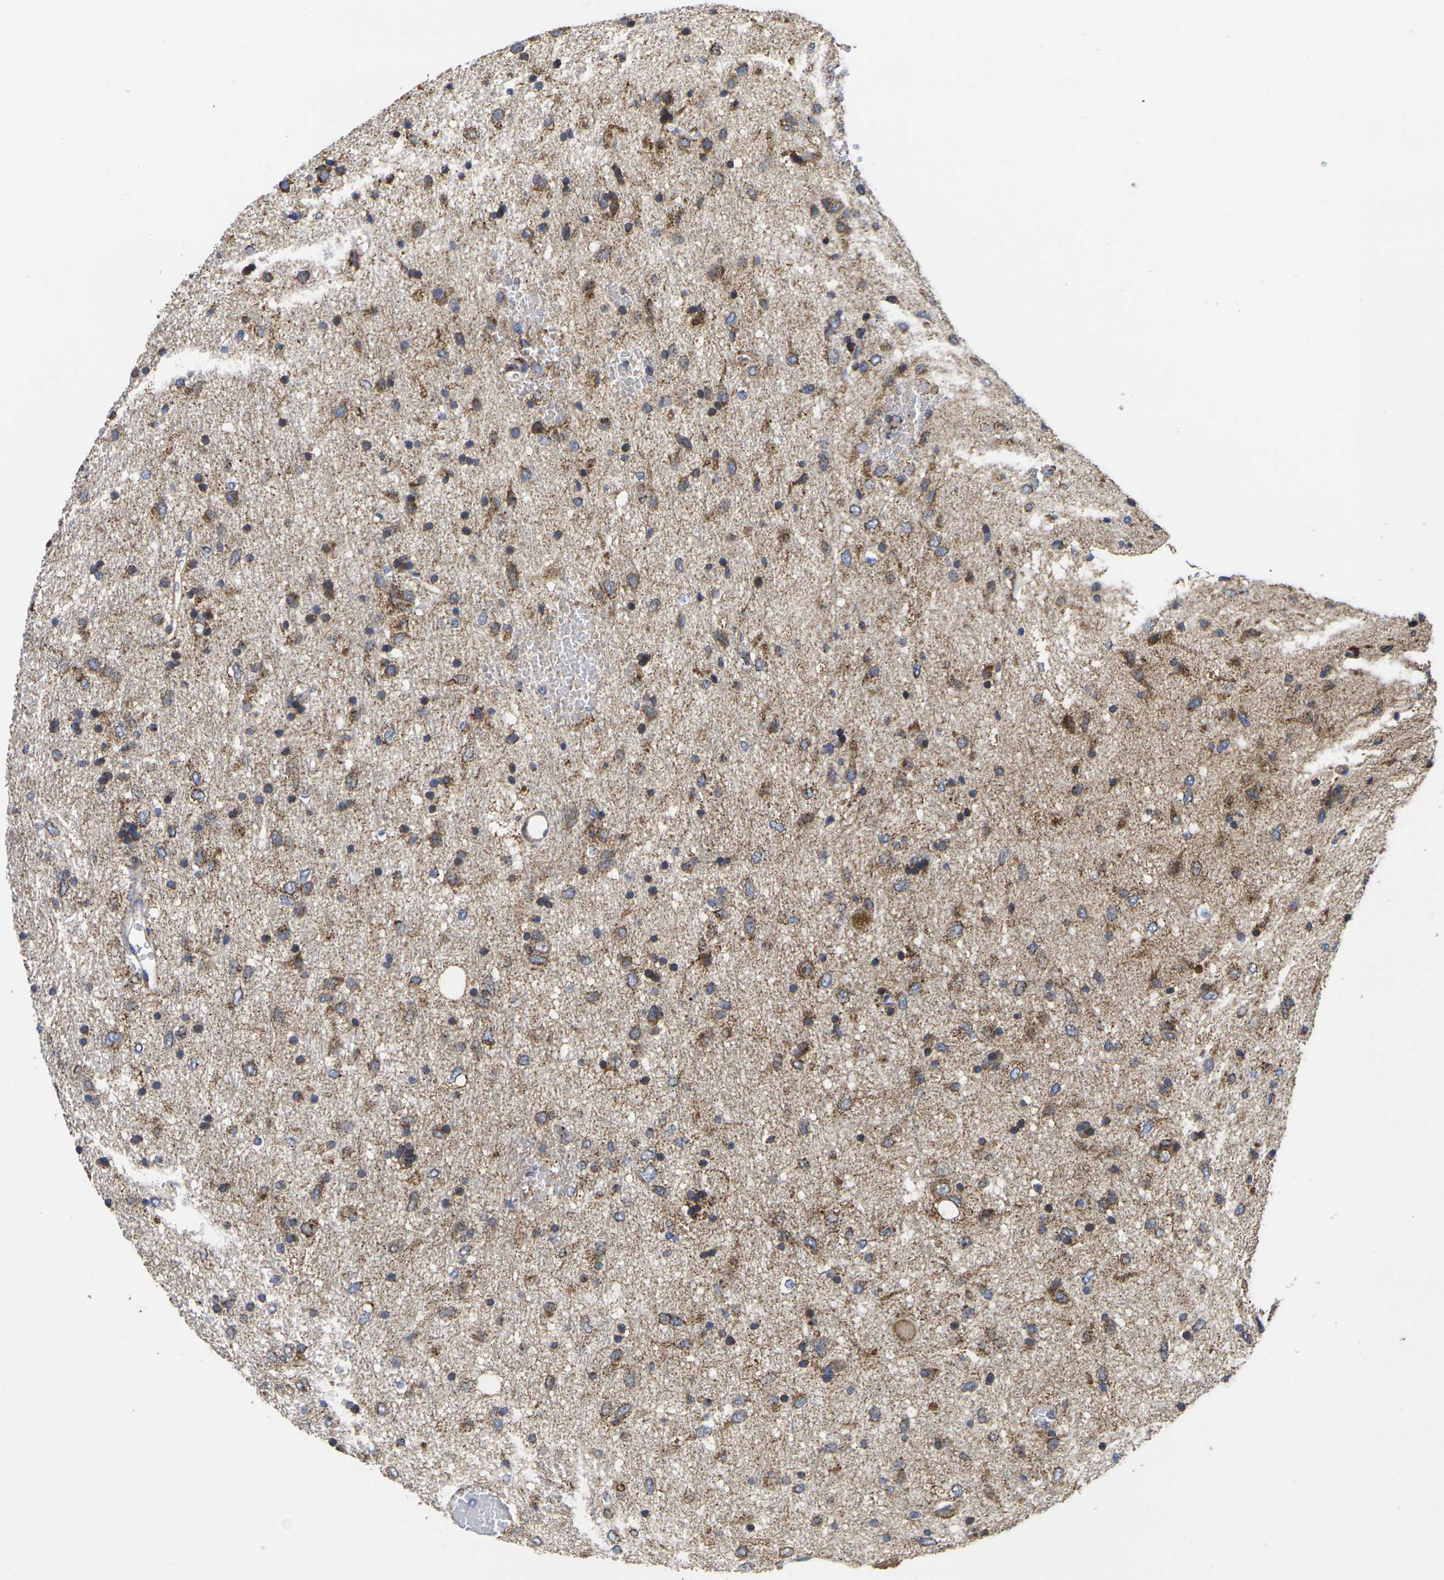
{"staining": {"intensity": "strong", "quantity": "<25%", "location": "cytoplasmic/membranous"}, "tissue": "glioma", "cell_type": "Tumor cells", "image_type": "cancer", "snomed": [{"axis": "morphology", "description": "Glioma, malignant, Low grade"}, {"axis": "topography", "description": "Brain"}], "caption": "Protein expression analysis of malignant glioma (low-grade) exhibits strong cytoplasmic/membranous expression in about <25% of tumor cells.", "gene": "P2RY11", "patient": {"sex": "male", "age": 77}}